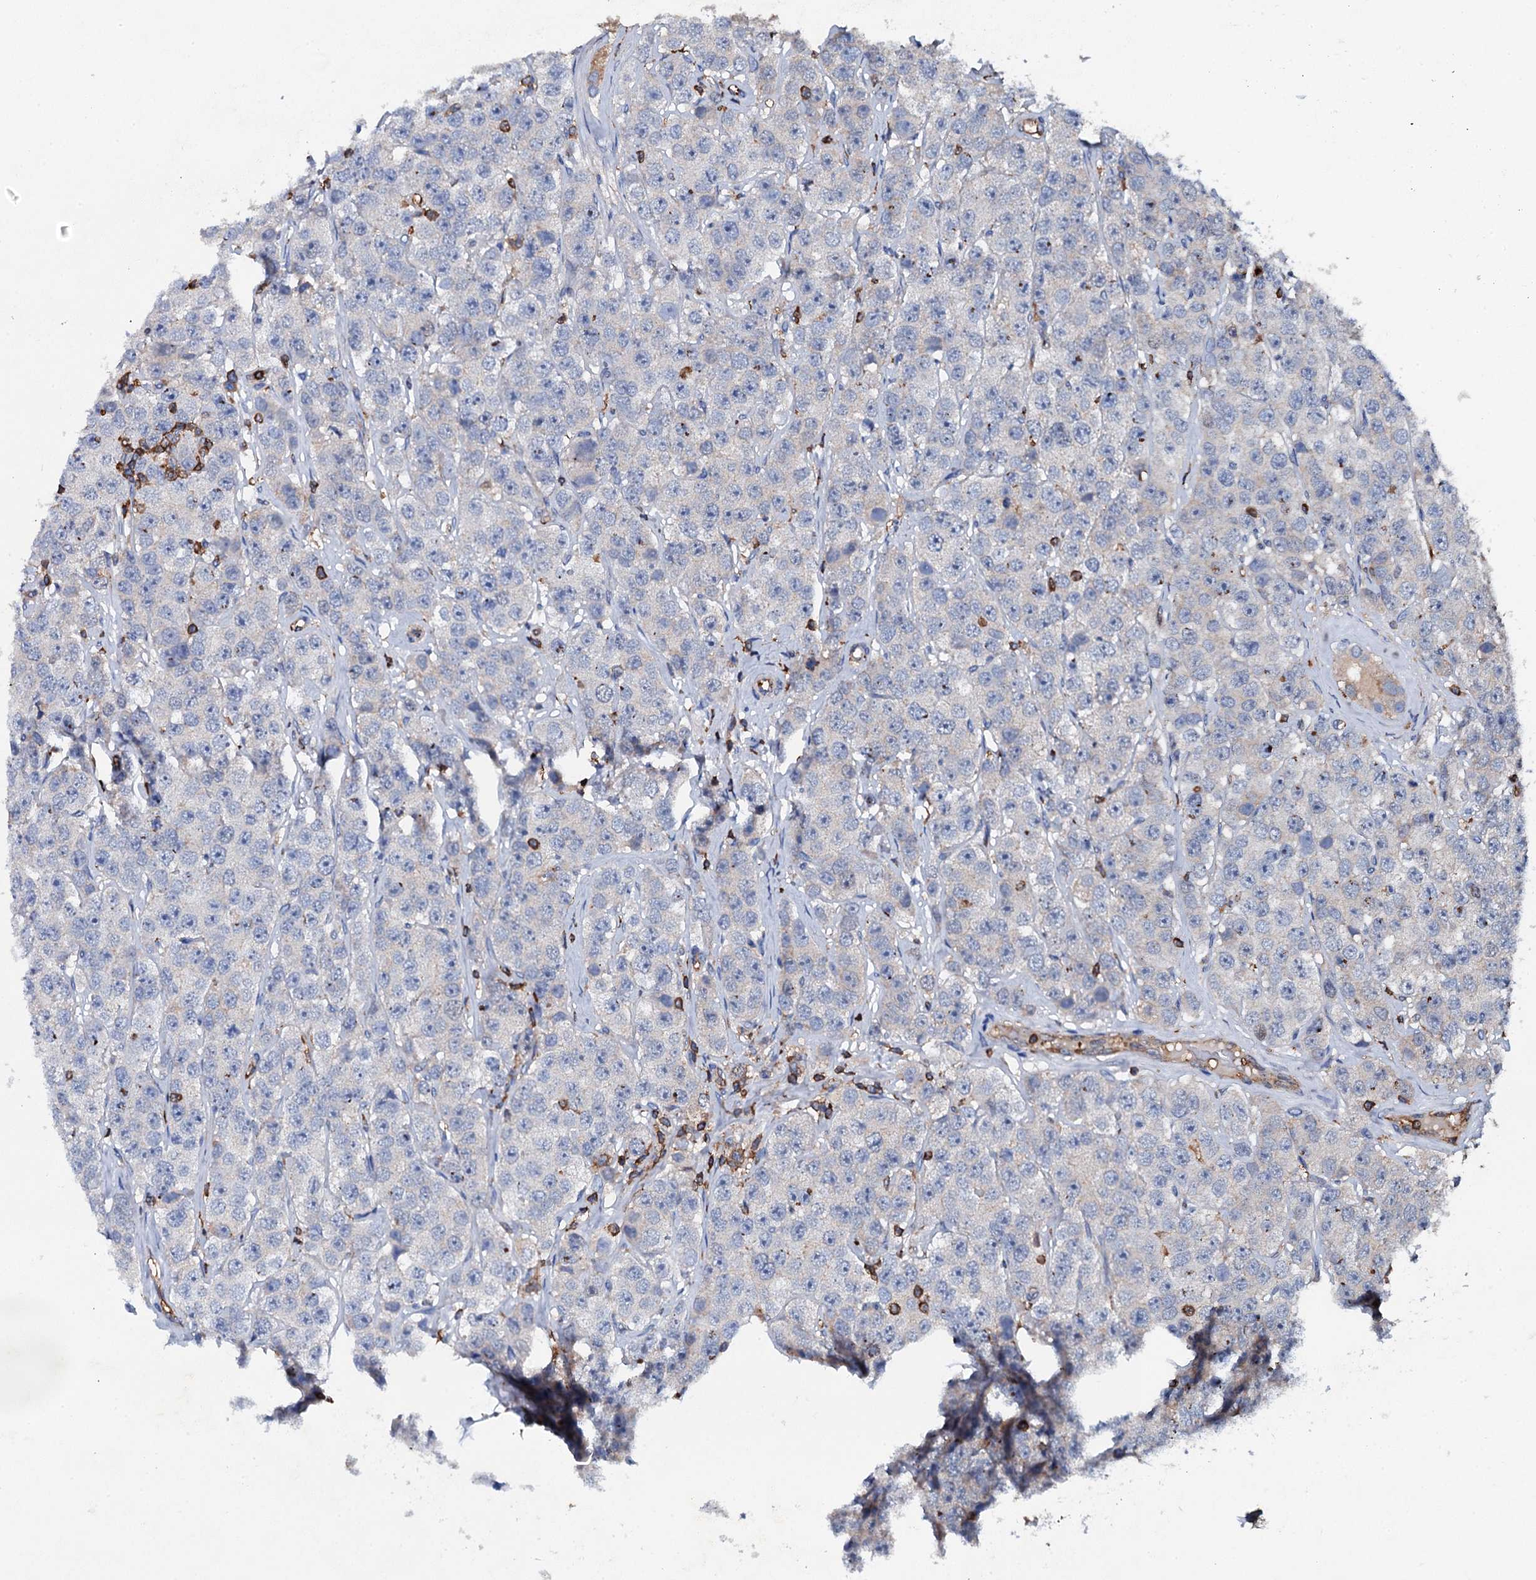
{"staining": {"intensity": "negative", "quantity": "none", "location": "none"}, "tissue": "testis cancer", "cell_type": "Tumor cells", "image_type": "cancer", "snomed": [{"axis": "morphology", "description": "Seminoma, NOS"}, {"axis": "topography", "description": "Testis"}], "caption": "DAB immunohistochemical staining of testis cancer demonstrates no significant positivity in tumor cells. Nuclei are stained in blue.", "gene": "MS4A4E", "patient": {"sex": "male", "age": 28}}